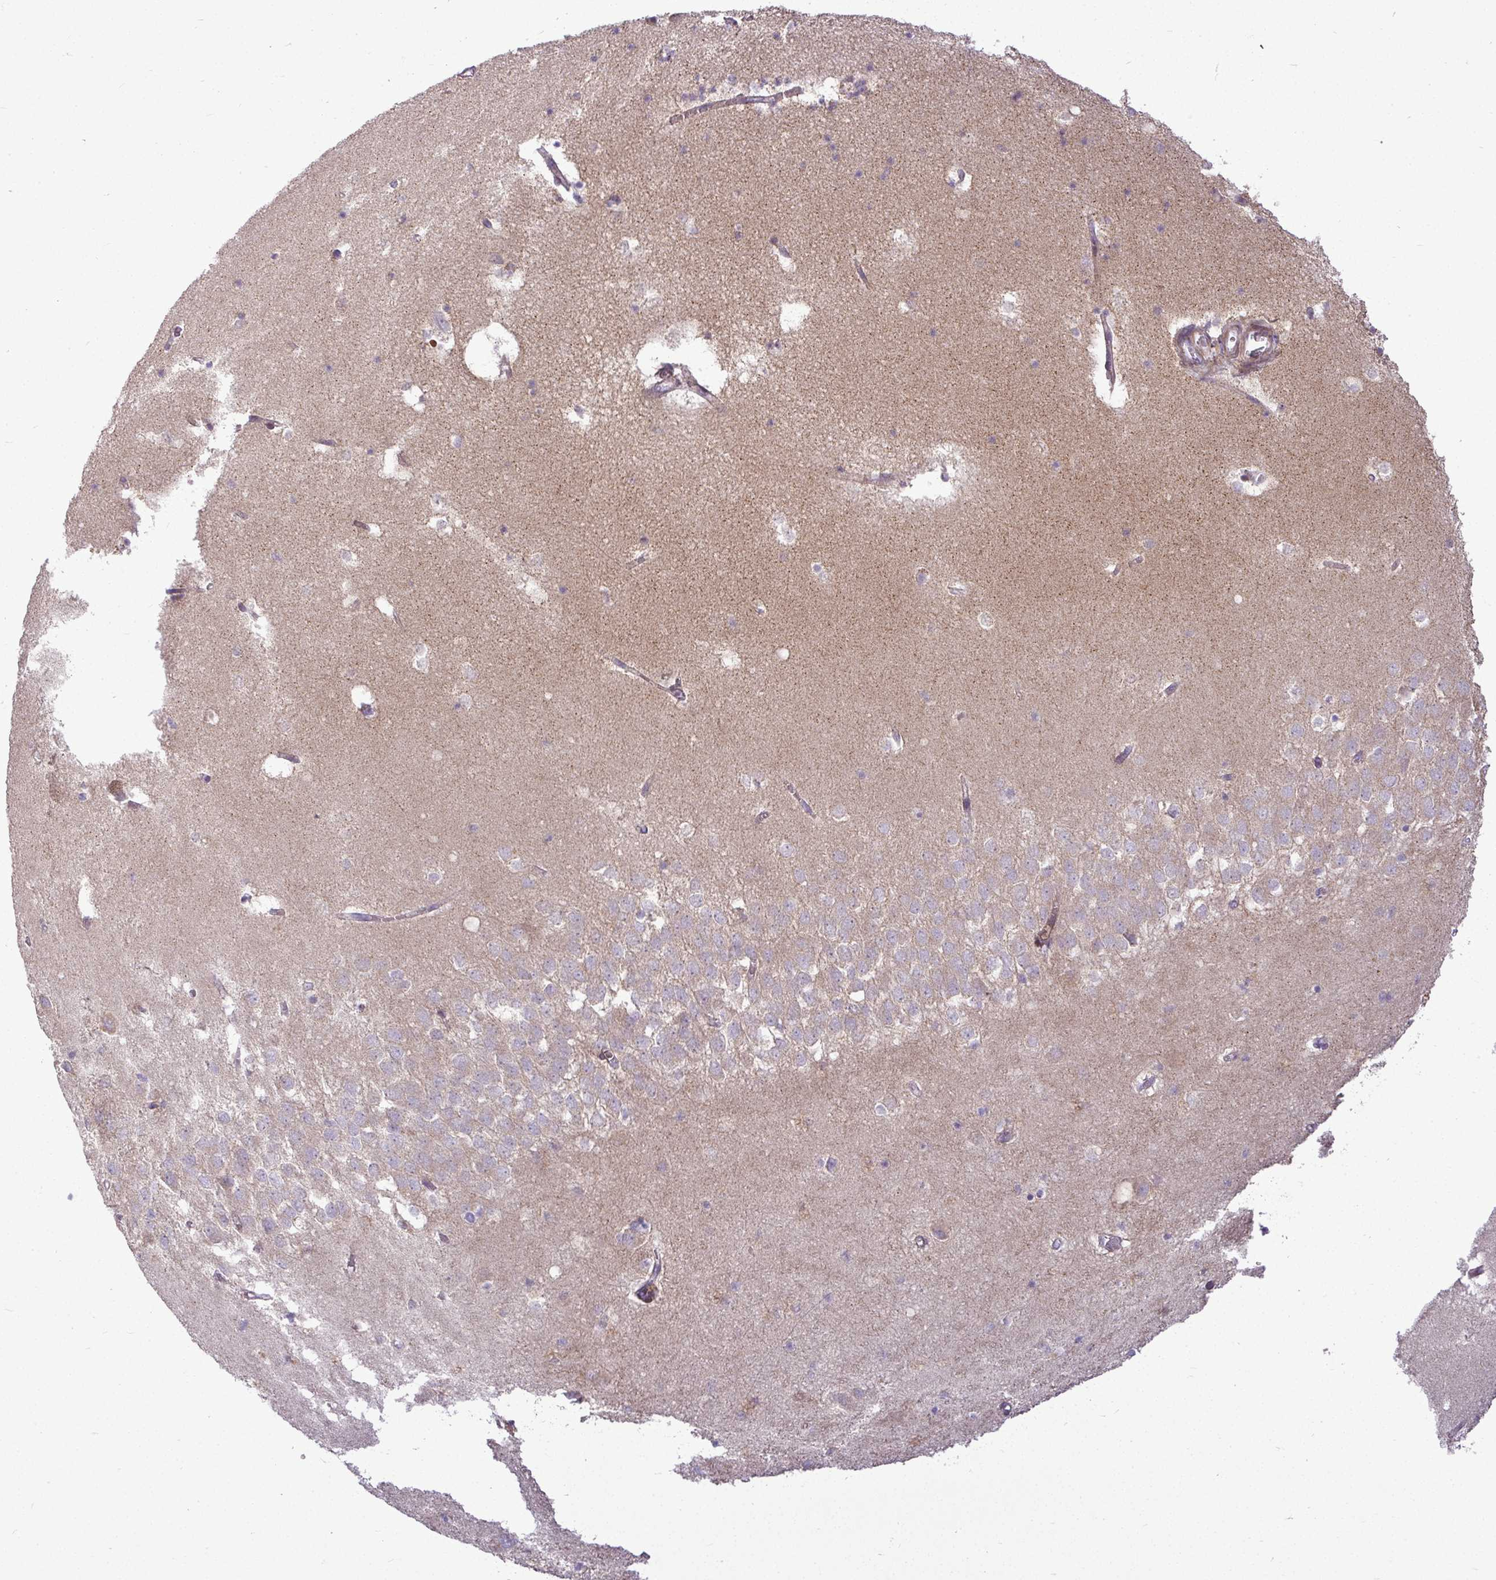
{"staining": {"intensity": "weak", "quantity": "<25%", "location": "cytoplasmic/membranous"}, "tissue": "hippocampus", "cell_type": "Glial cells", "image_type": "normal", "snomed": [{"axis": "morphology", "description": "Normal tissue, NOS"}, {"axis": "topography", "description": "Hippocampus"}], "caption": "The histopathology image demonstrates no significant positivity in glial cells of hippocampus.", "gene": "STRIP1", "patient": {"sex": "male", "age": 58}}